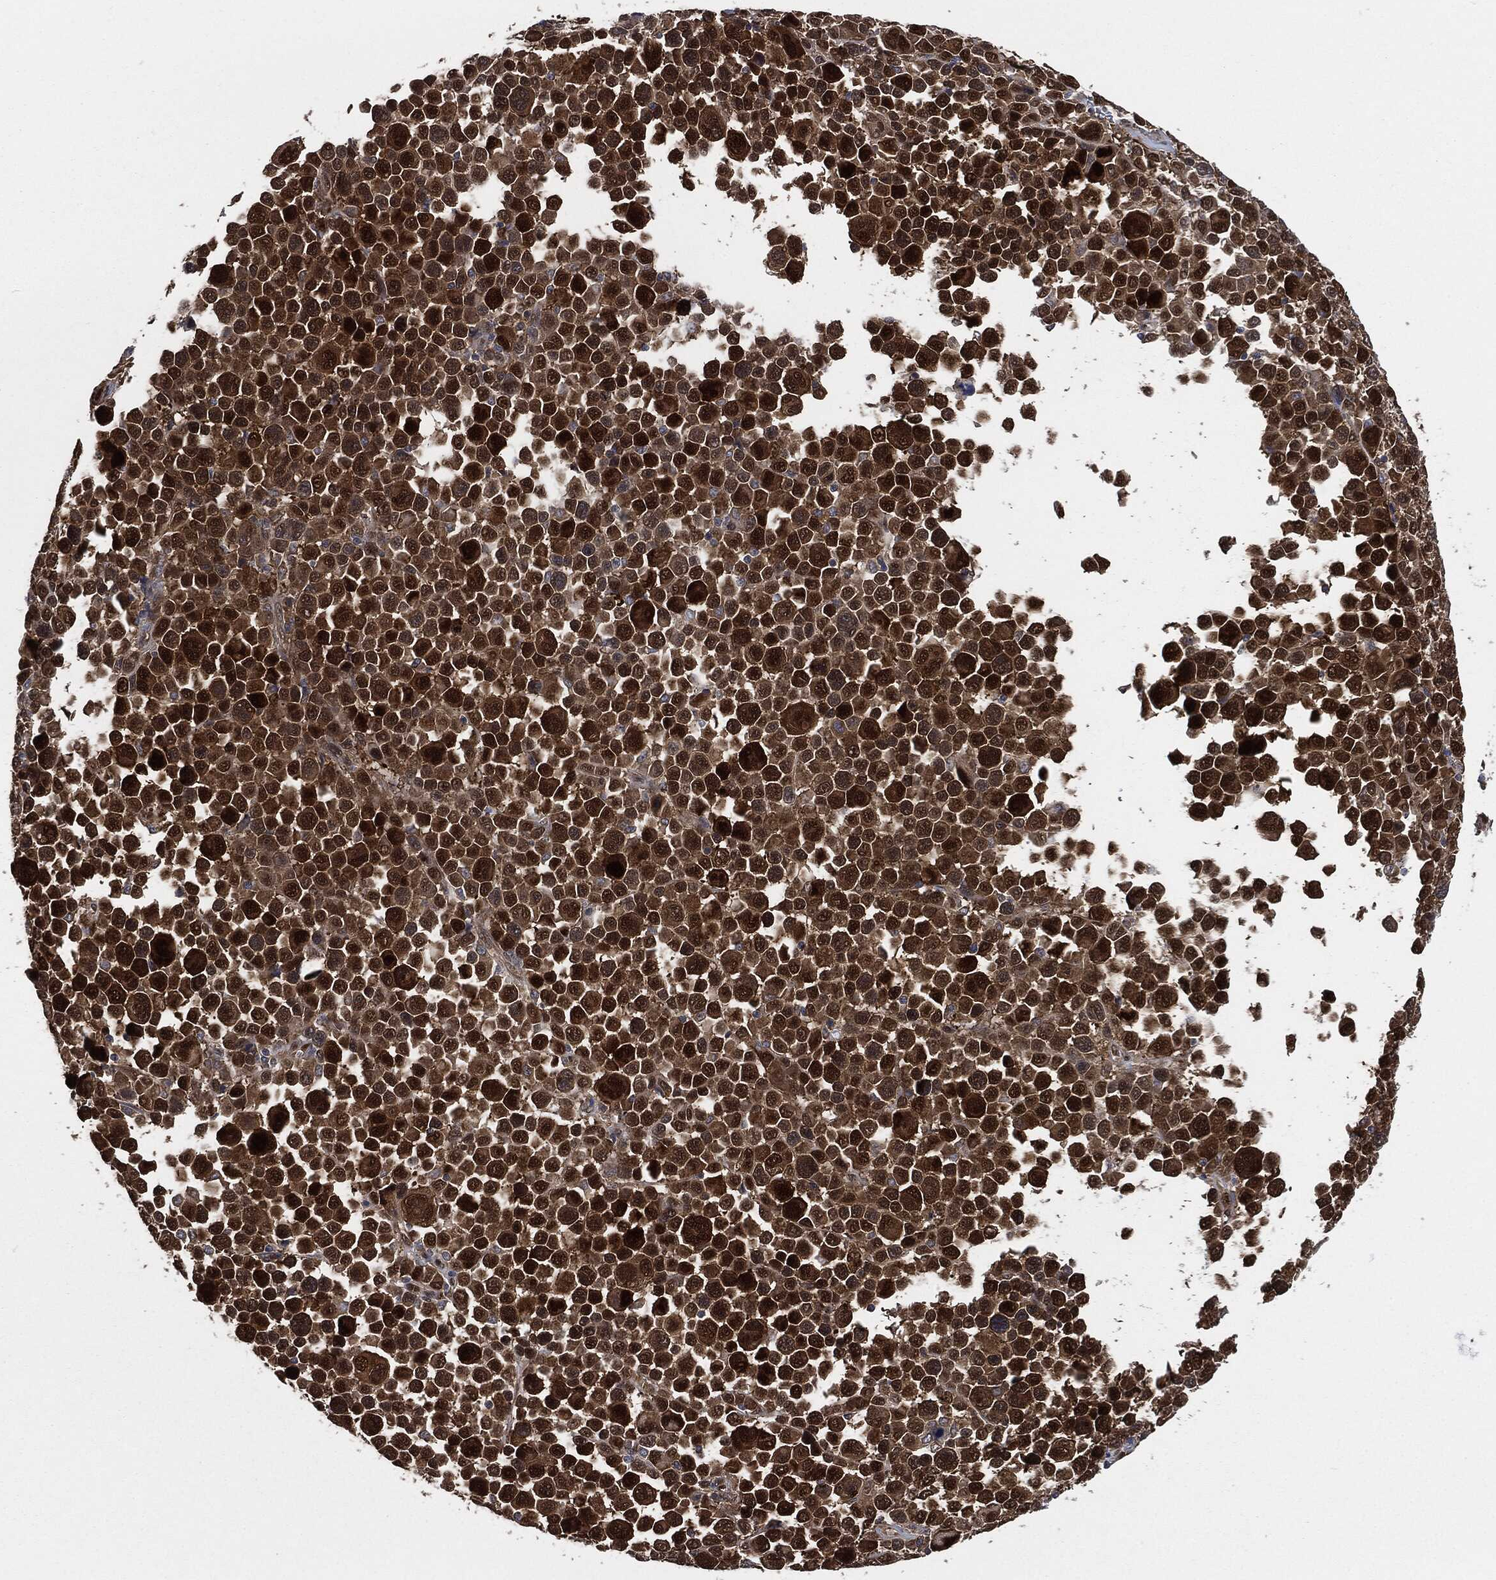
{"staining": {"intensity": "strong", "quantity": "25%-75%", "location": "cytoplasmic/membranous,nuclear"}, "tissue": "melanoma", "cell_type": "Tumor cells", "image_type": "cancer", "snomed": [{"axis": "morphology", "description": "Malignant melanoma, NOS"}, {"axis": "topography", "description": "Skin"}], "caption": "Brown immunohistochemical staining in malignant melanoma exhibits strong cytoplasmic/membranous and nuclear positivity in approximately 25%-75% of tumor cells.", "gene": "DCTN1", "patient": {"sex": "female", "age": 57}}